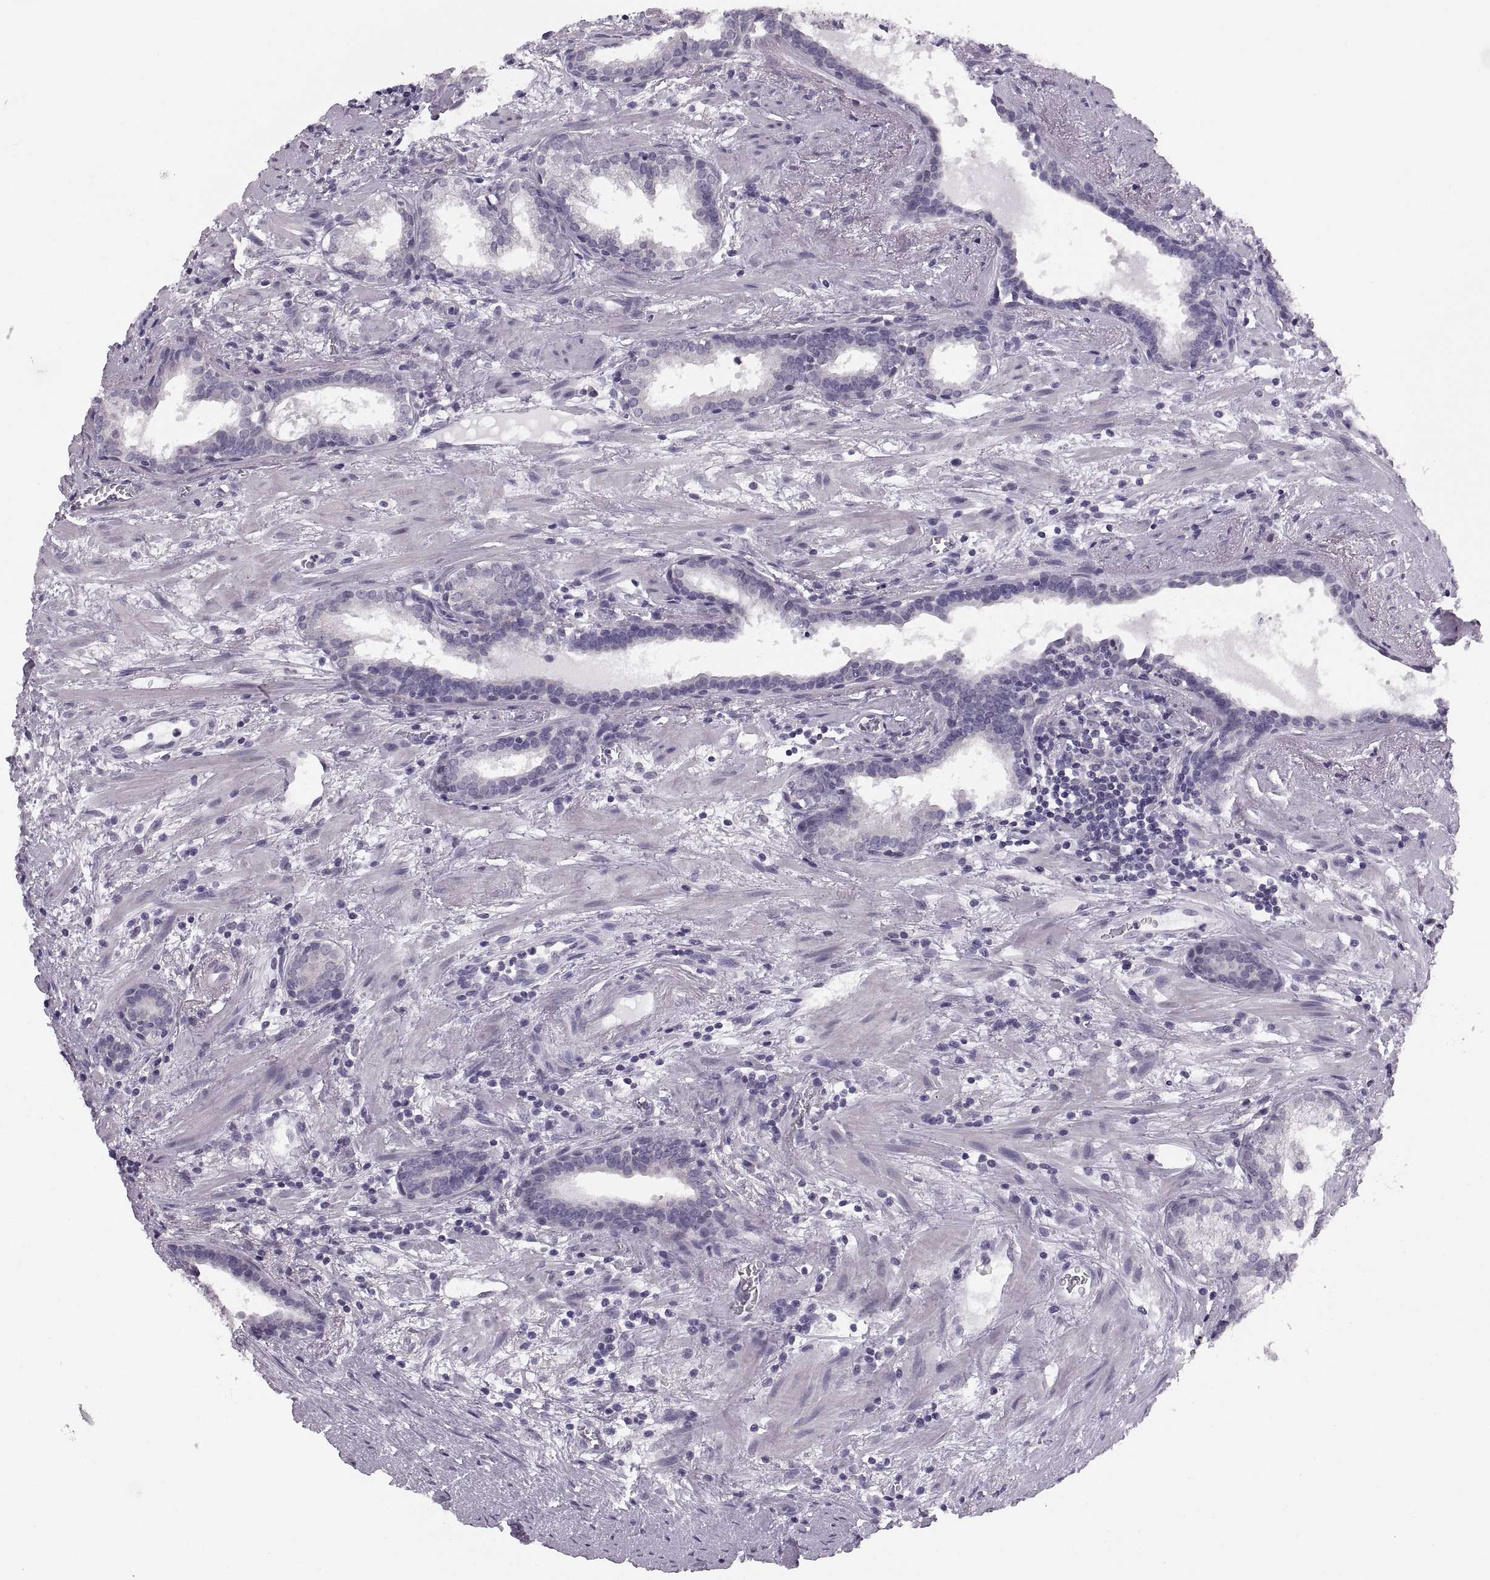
{"staining": {"intensity": "negative", "quantity": "none", "location": "none"}, "tissue": "prostate cancer", "cell_type": "Tumor cells", "image_type": "cancer", "snomed": [{"axis": "morphology", "description": "Adenocarcinoma, NOS"}, {"axis": "topography", "description": "Prostate"}], "caption": "This image is of adenocarcinoma (prostate) stained with immunohistochemistry (IHC) to label a protein in brown with the nuclei are counter-stained blue. There is no staining in tumor cells.", "gene": "ADH6", "patient": {"sex": "male", "age": 66}}